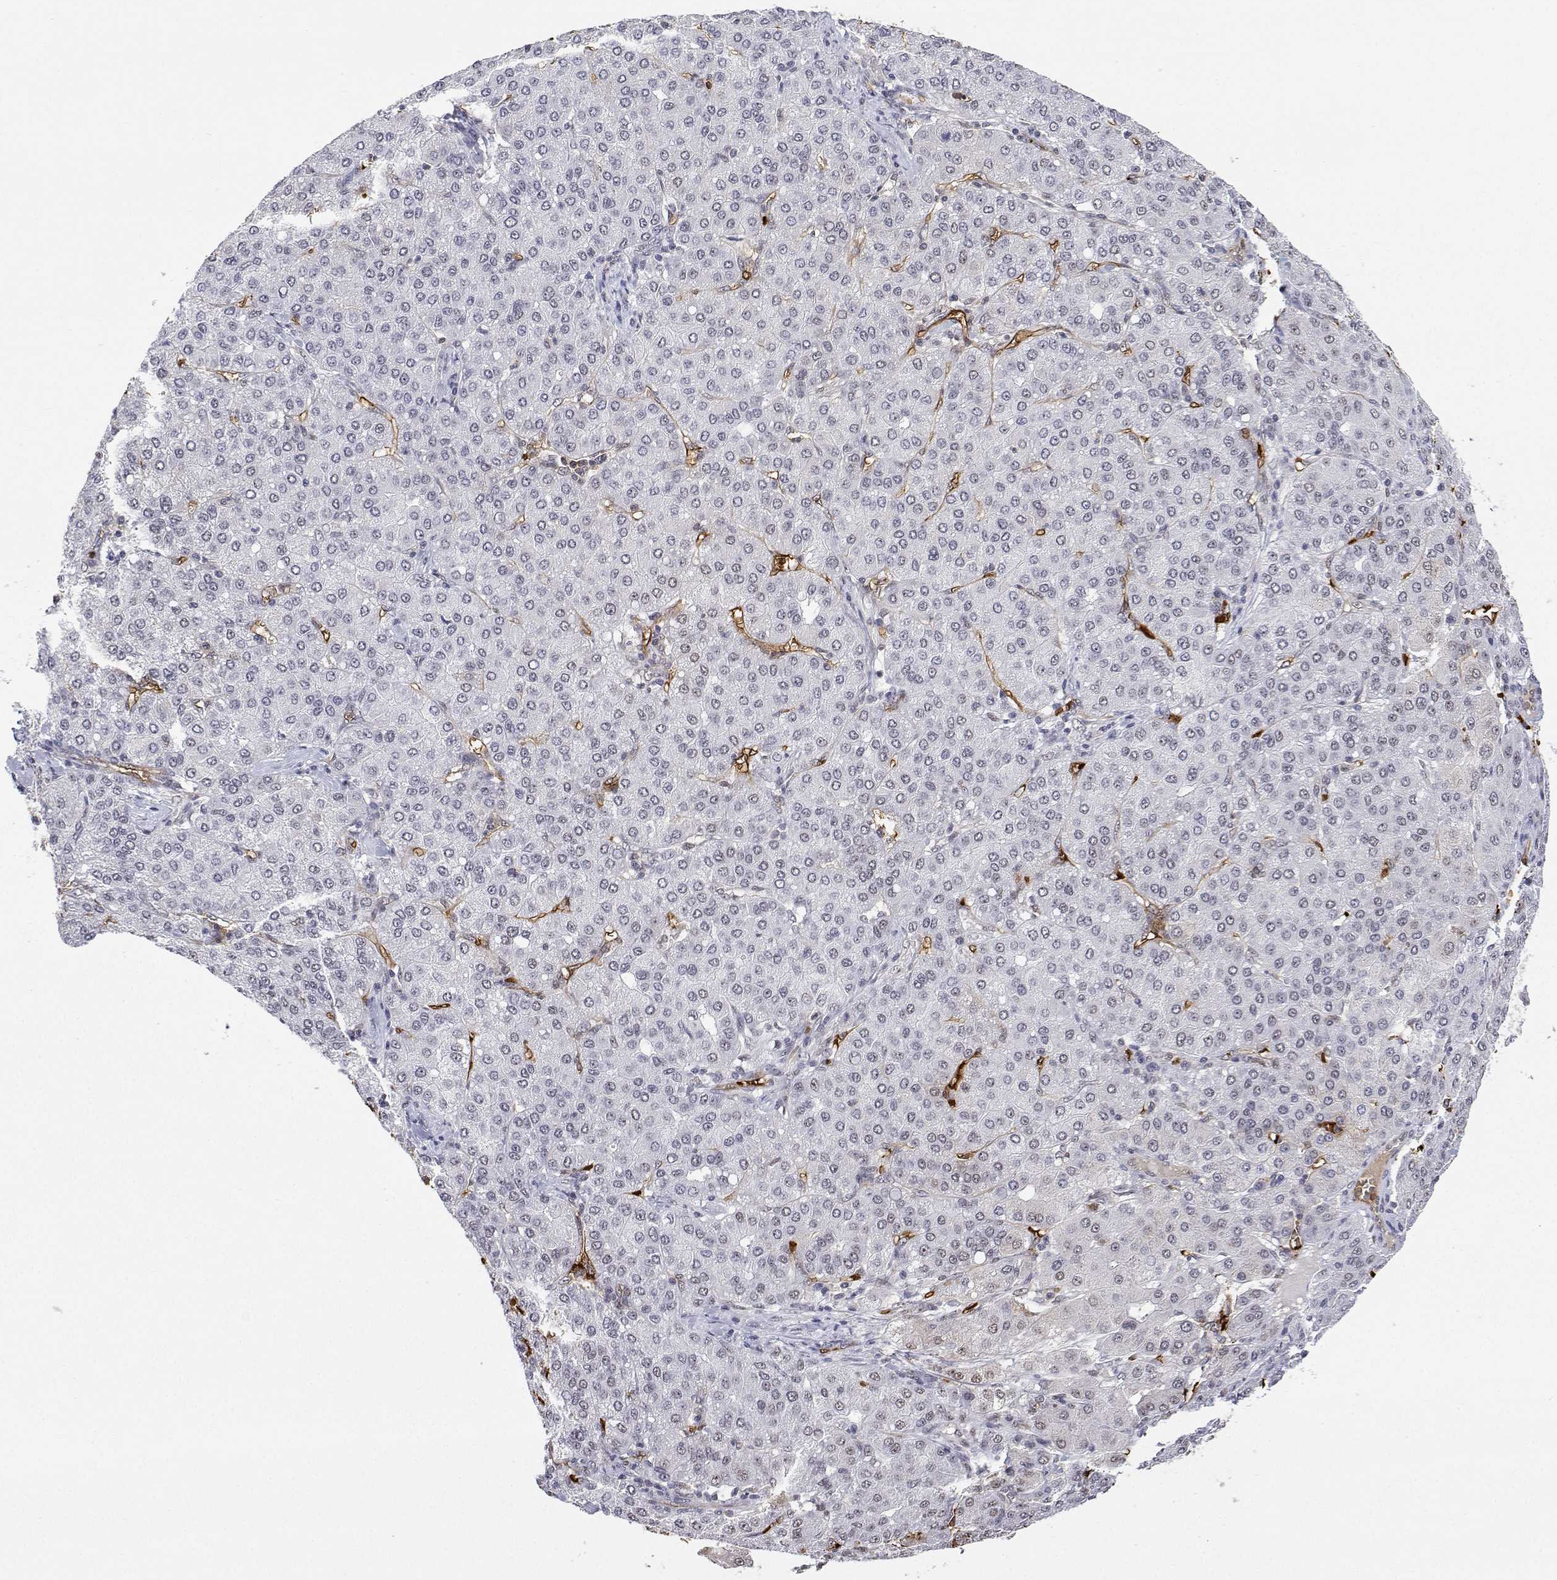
{"staining": {"intensity": "weak", "quantity": "<25%", "location": "nuclear"}, "tissue": "liver cancer", "cell_type": "Tumor cells", "image_type": "cancer", "snomed": [{"axis": "morphology", "description": "Carcinoma, Hepatocellular, NOS"}, {"axis": "topography", "description": "Liver"}], "caption": "Liver cancer stained for a protein using immunohistochemistry (IHC) reveals no staining tumor cells.", "gene": "ADAR", "patient": {"sex": "male", "age": 65}}